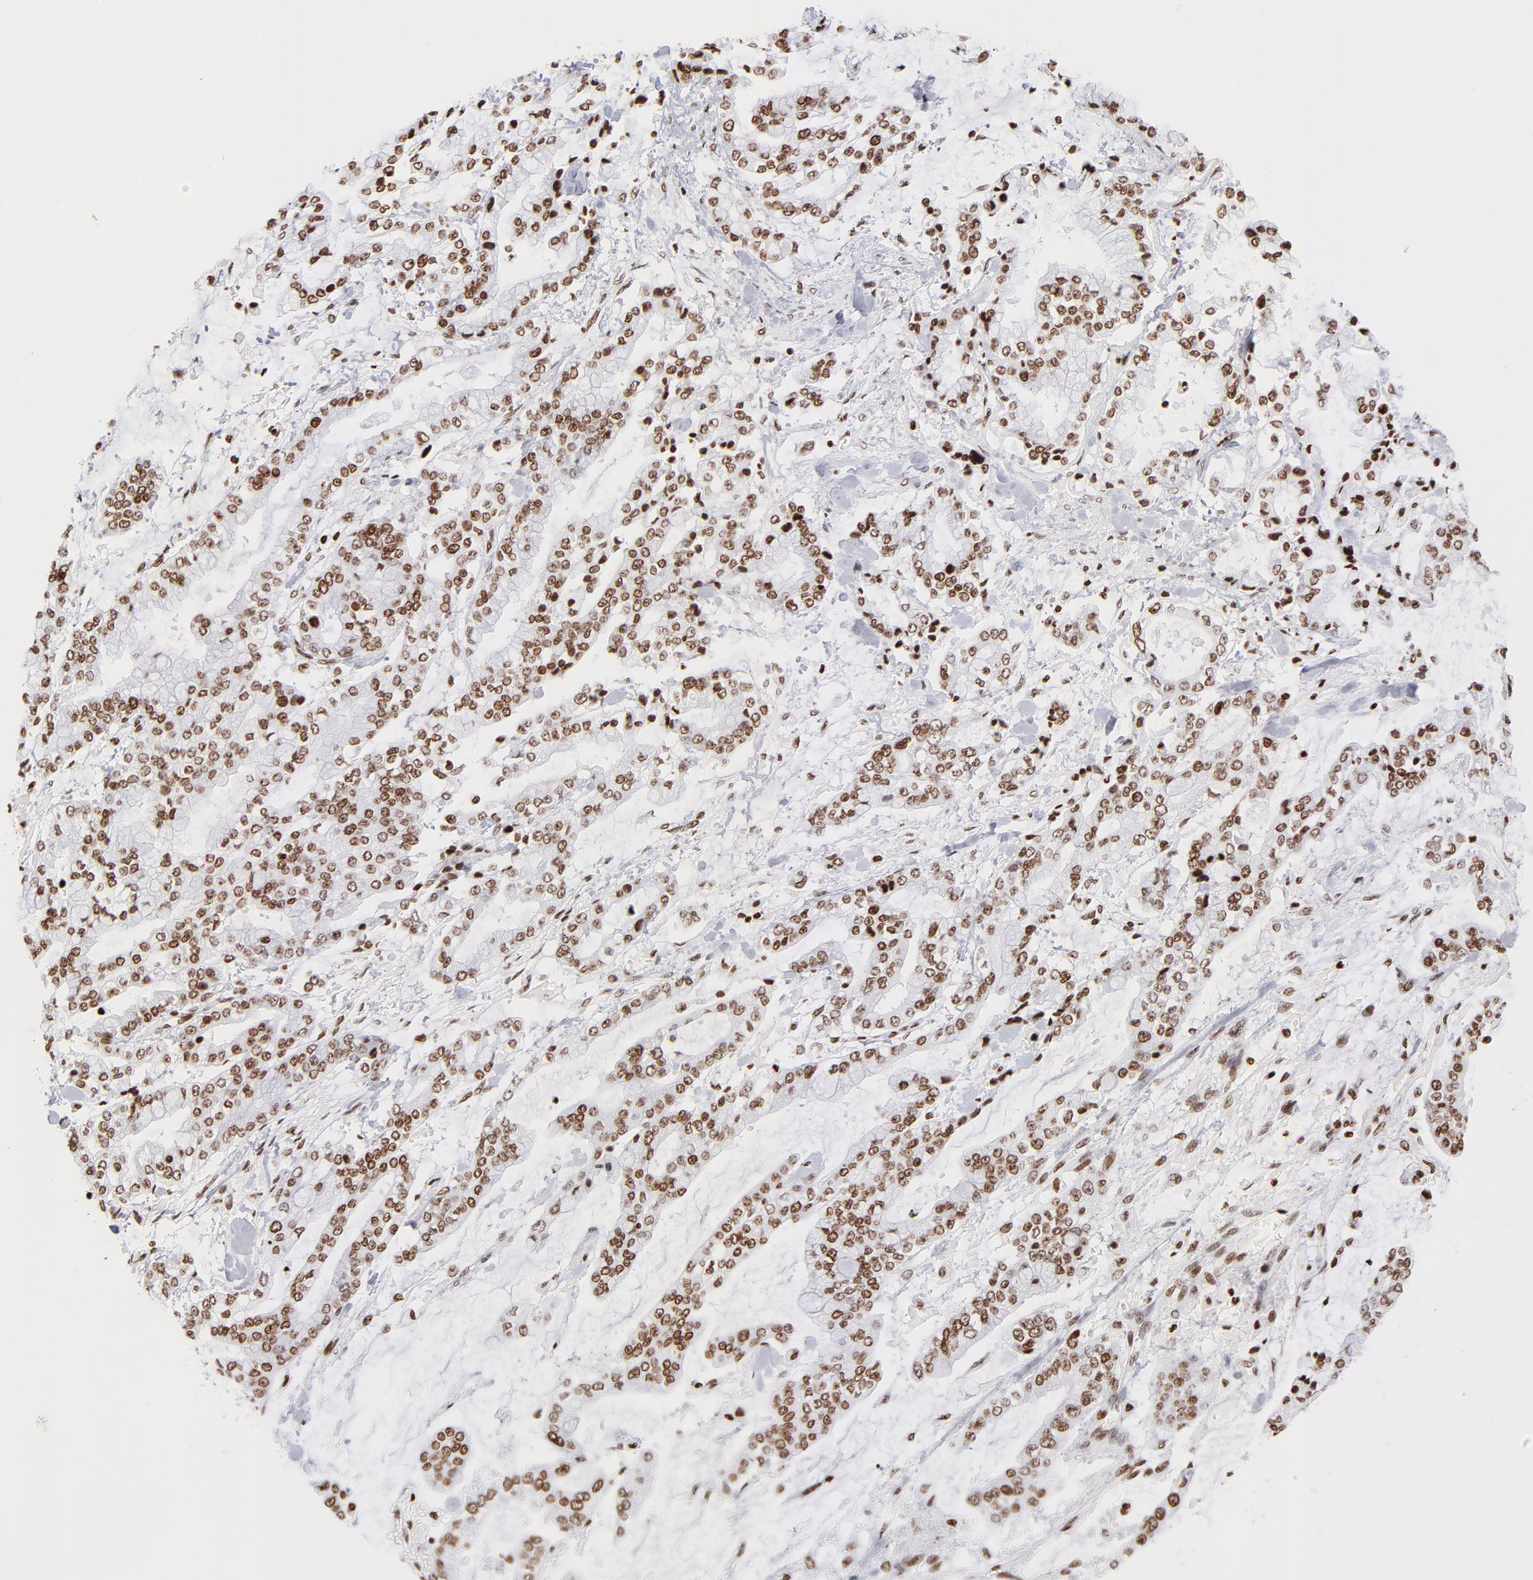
{"staining": {"intensity": "moderate", "quantity": ">75%", "location": "nuclear"}, "tissue": "stomach cancer", "cell_type": "Tumor cells", "image_type": "cancer", "snomed": [{"axis": "morphology", "description": "Normal tissue, NOS"}, {"axis": "morphology", "description": "Adenocarcinoma, NOS"}, {"axis": "topography", "description": "Stomach, upper"}, {"axis": "topography", "description": "Stomach"}], "caption": "Tumor cells show medium levels of moderate nuclear staining in about >75% of cells in adenocarcinoma (stomach).", "gene": "RTL4", "patient": {"sex": "male", "age": 76}}